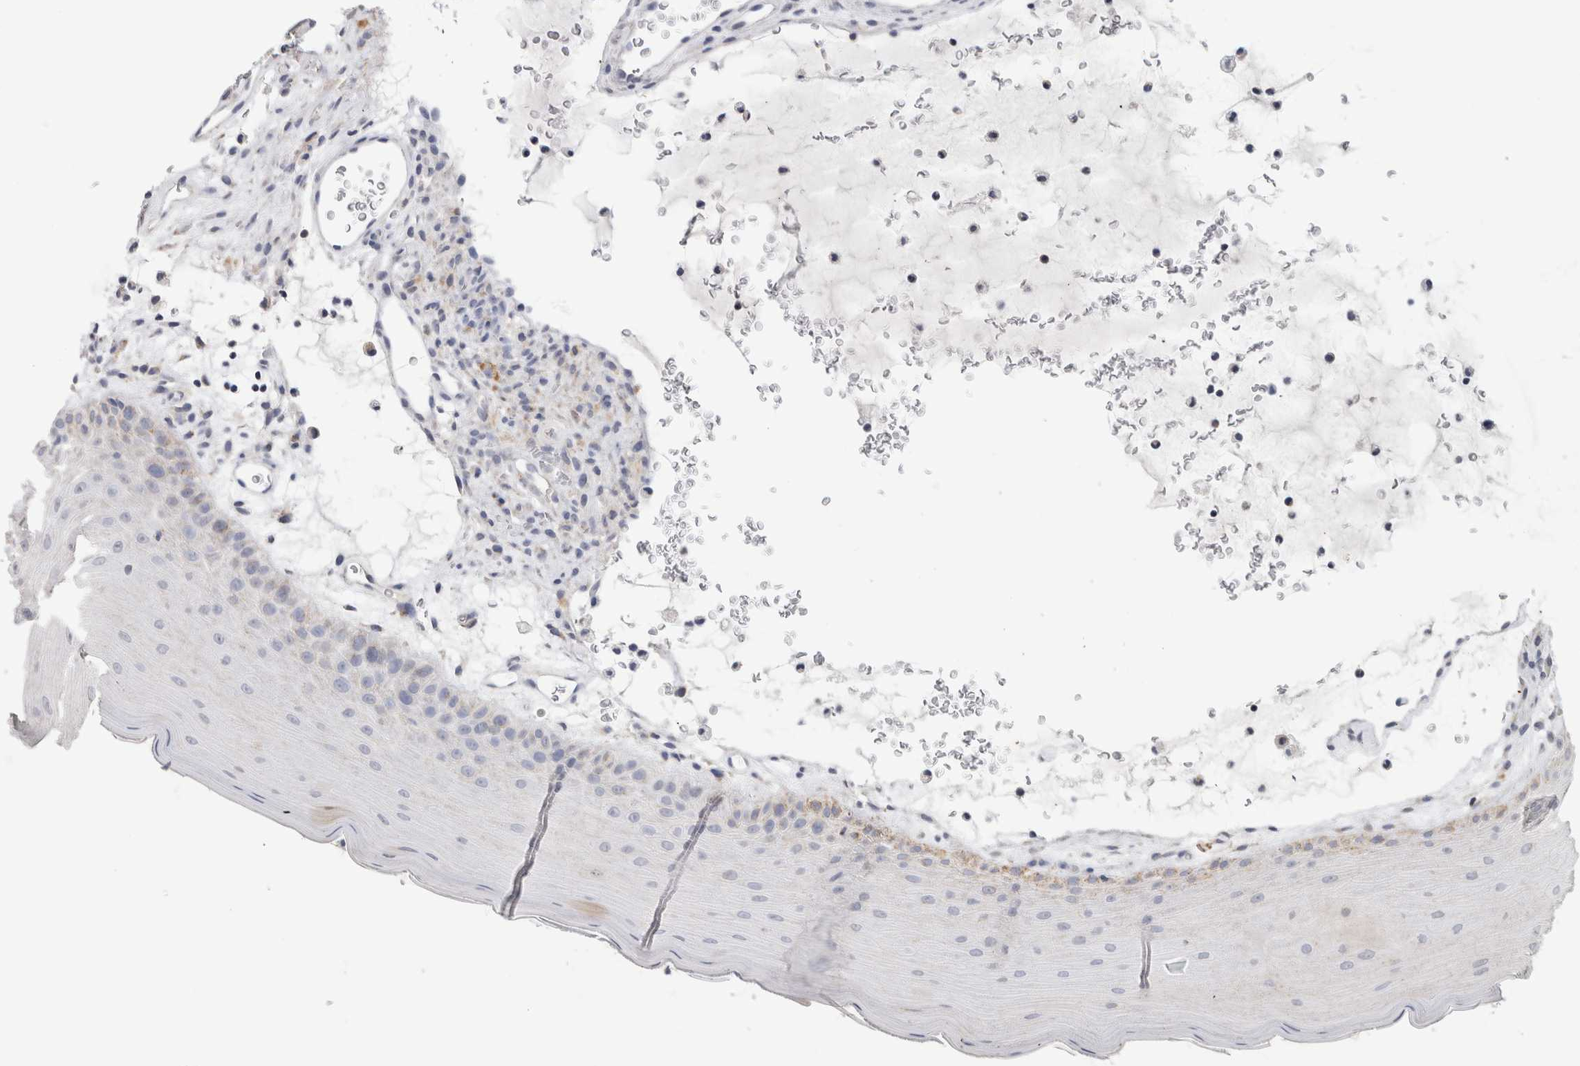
{"staining": {"intensity": "weak", "quantity": "<25%", "location": "cytoplasmic/membranous"}, "tissue": "oral mucosa", "cell_type": "Squamous epithelial cells", "image_type": "normal", "snomed": [{"axis": "morphology", "description": "Normal tissue, NOS"}, {"axis": "topography", "description": "Oral tissue"}], "caption": "An immunohistochemistry (IHC) photomicrograph of benign oral mucosa is shown. There is no staining in squamous epithelial cells of oral mucosa. Nuclei are stained in blue.", "gene": "ARSA", "patient": {"sex": "male", "age": 13}}